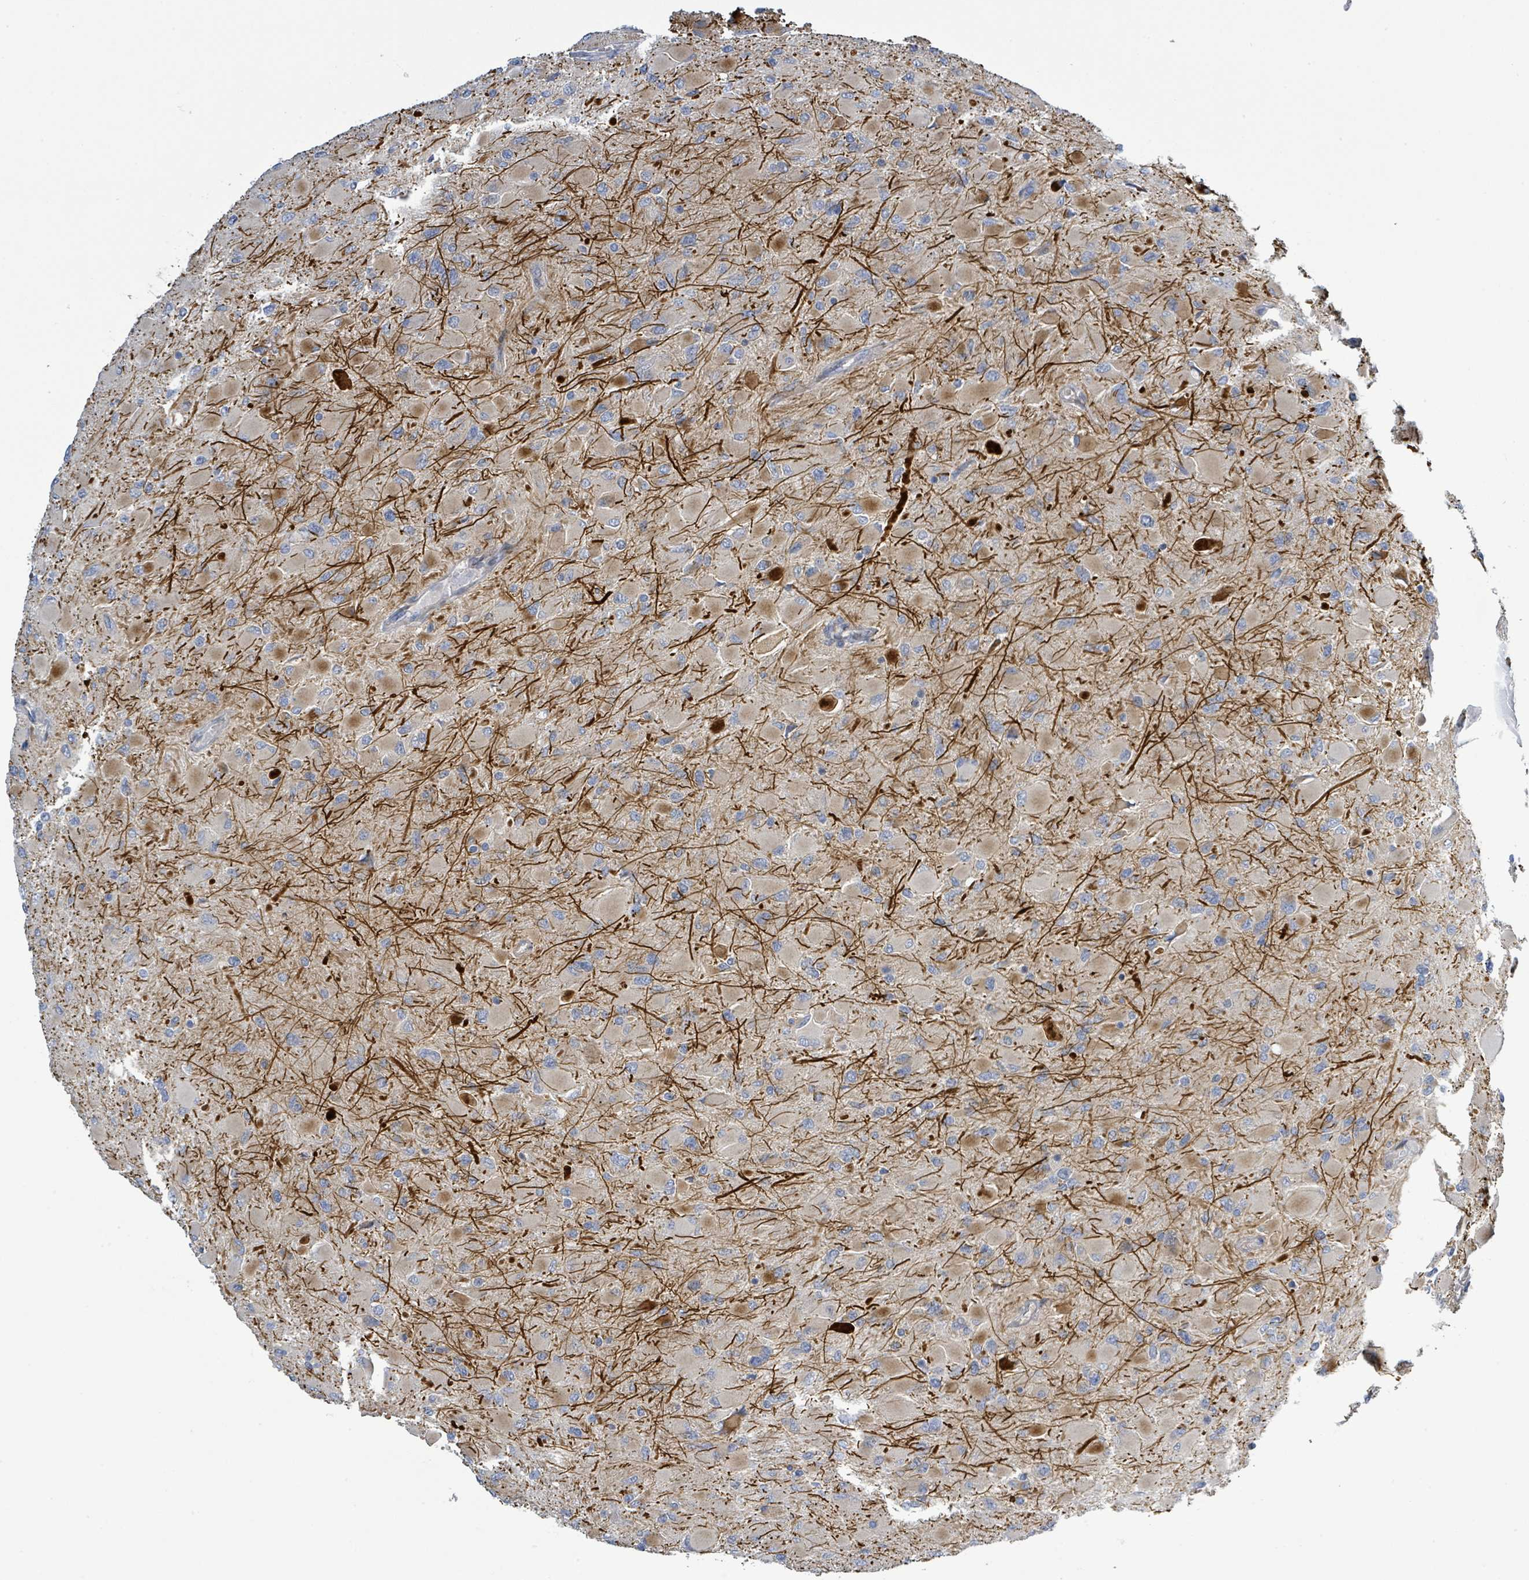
{"staining": {"intensity": "moderate", "quantity": "<25%", "location": "cytoplasmic/membranous"}, "tissue": "glioma", "cell_type": "Tumor cells", "image_type": "cancer", "snomed": [{"axis": "morphology", "description": "Glioma, malignant, High grade"}, {"axis": "topography", "description": "Cerebral cortex"}], "caption": "An immunohistochemistry (IHC) image of tumor tissue is shown. Protein staining in brown shows moderate cytoplasmic/membranous positivity in glioma within tumor cells. (Stains: DAB in brown, nuclei in blue, Microscopy: brightfield microscopy at high magnification).", "gene": "CFAP210", "patient": {"sex": "female", "age": 36}}